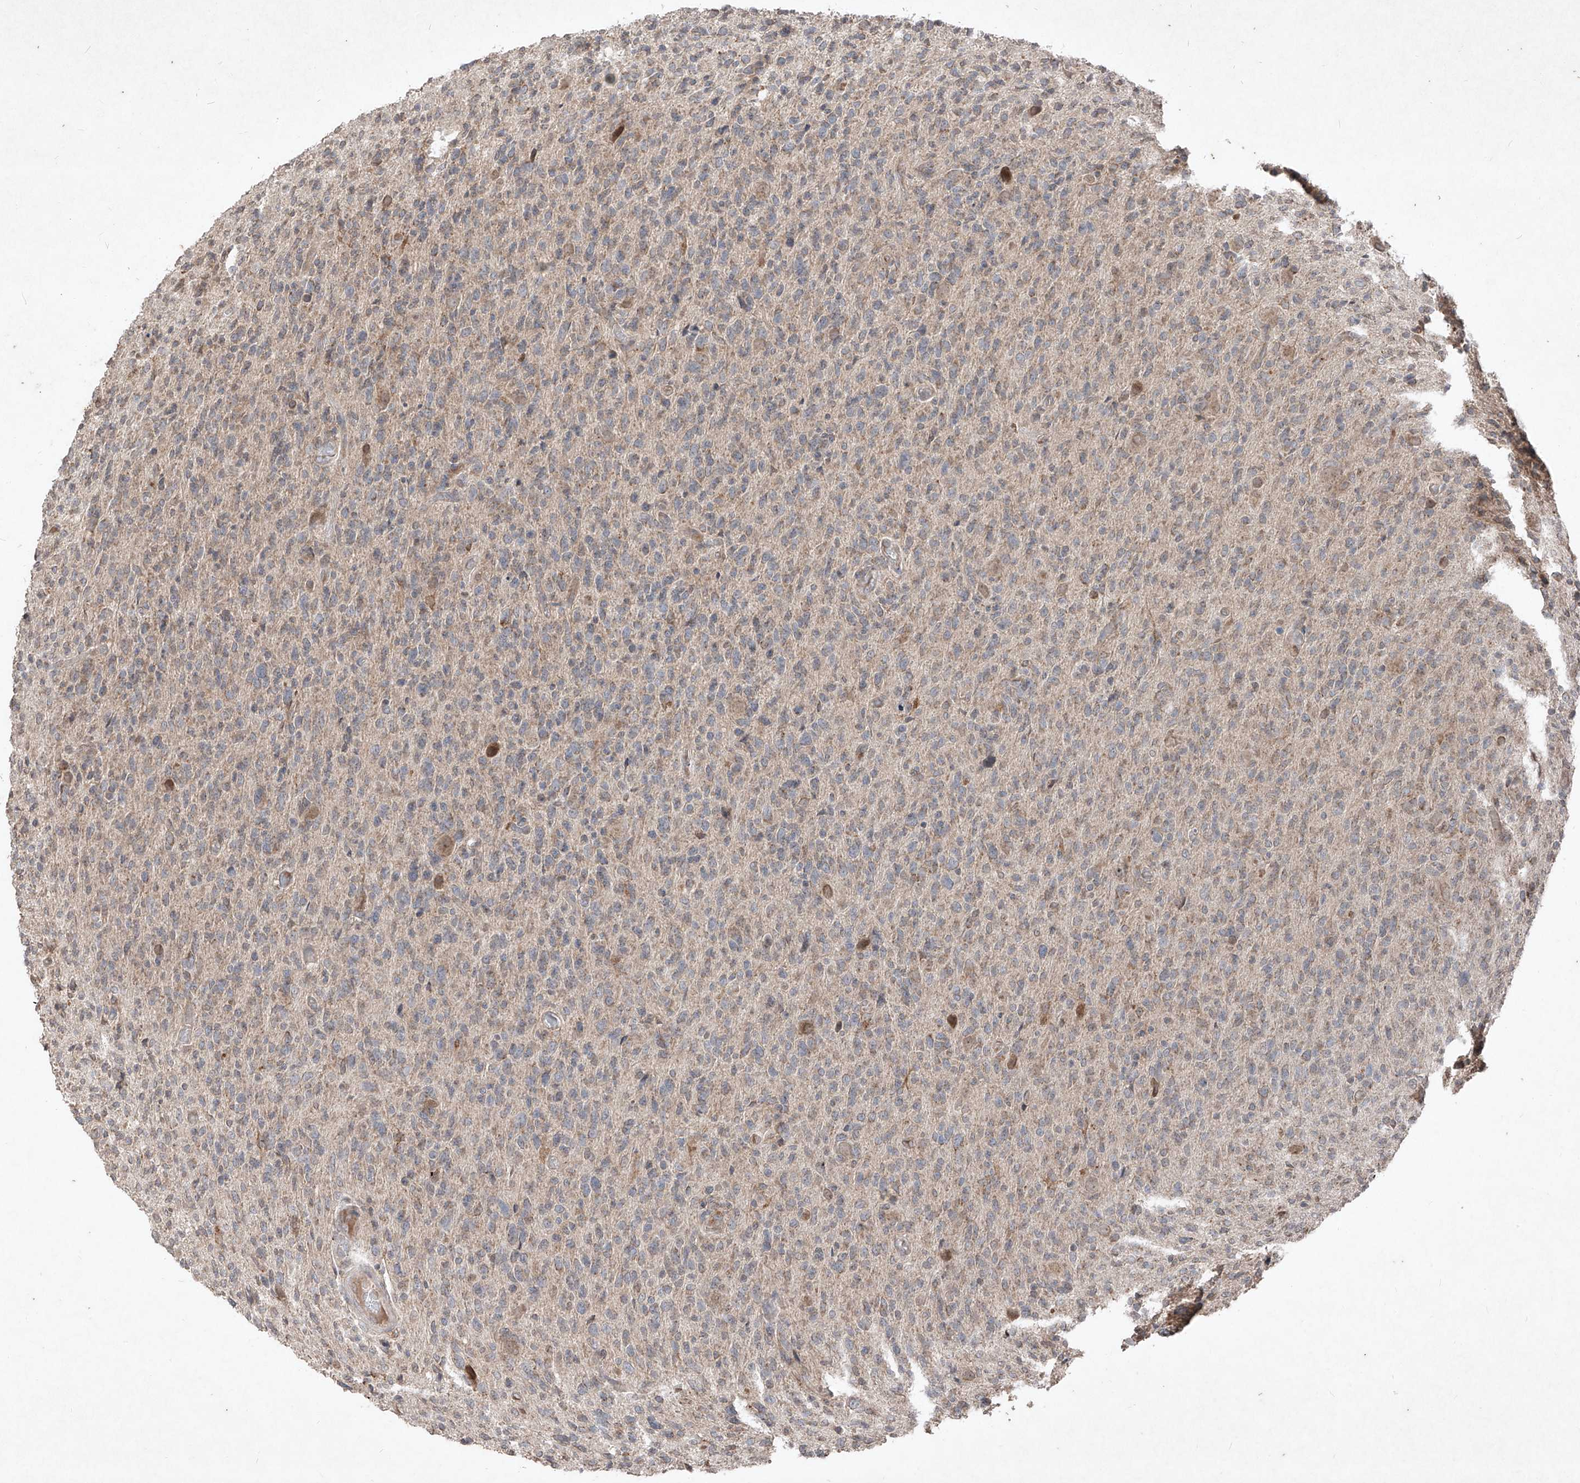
{"staining": {"intensity": "weak", "quantity": "25%-75%", "location": "cytoplasmic/membranous"}, "tissue": "glioma", "cell_type": "Tumor cells", "image_type": "cancer", "snomed": [{"axis": "morphology", "description": "Glioma, malignant, High grade"}, {"axis": "topography", "description": "Brain"}], "caption": "This micrograph reveals malignant glioma (high-grade) stained with IHC to label a protein in brown. The cytoplasmic/membranous of tumor cells show weak positivity for the protein. Nuclei are counter-stained blue.", "gene": "ABCD3", "patient": {"sex": "female", "age": 57}}